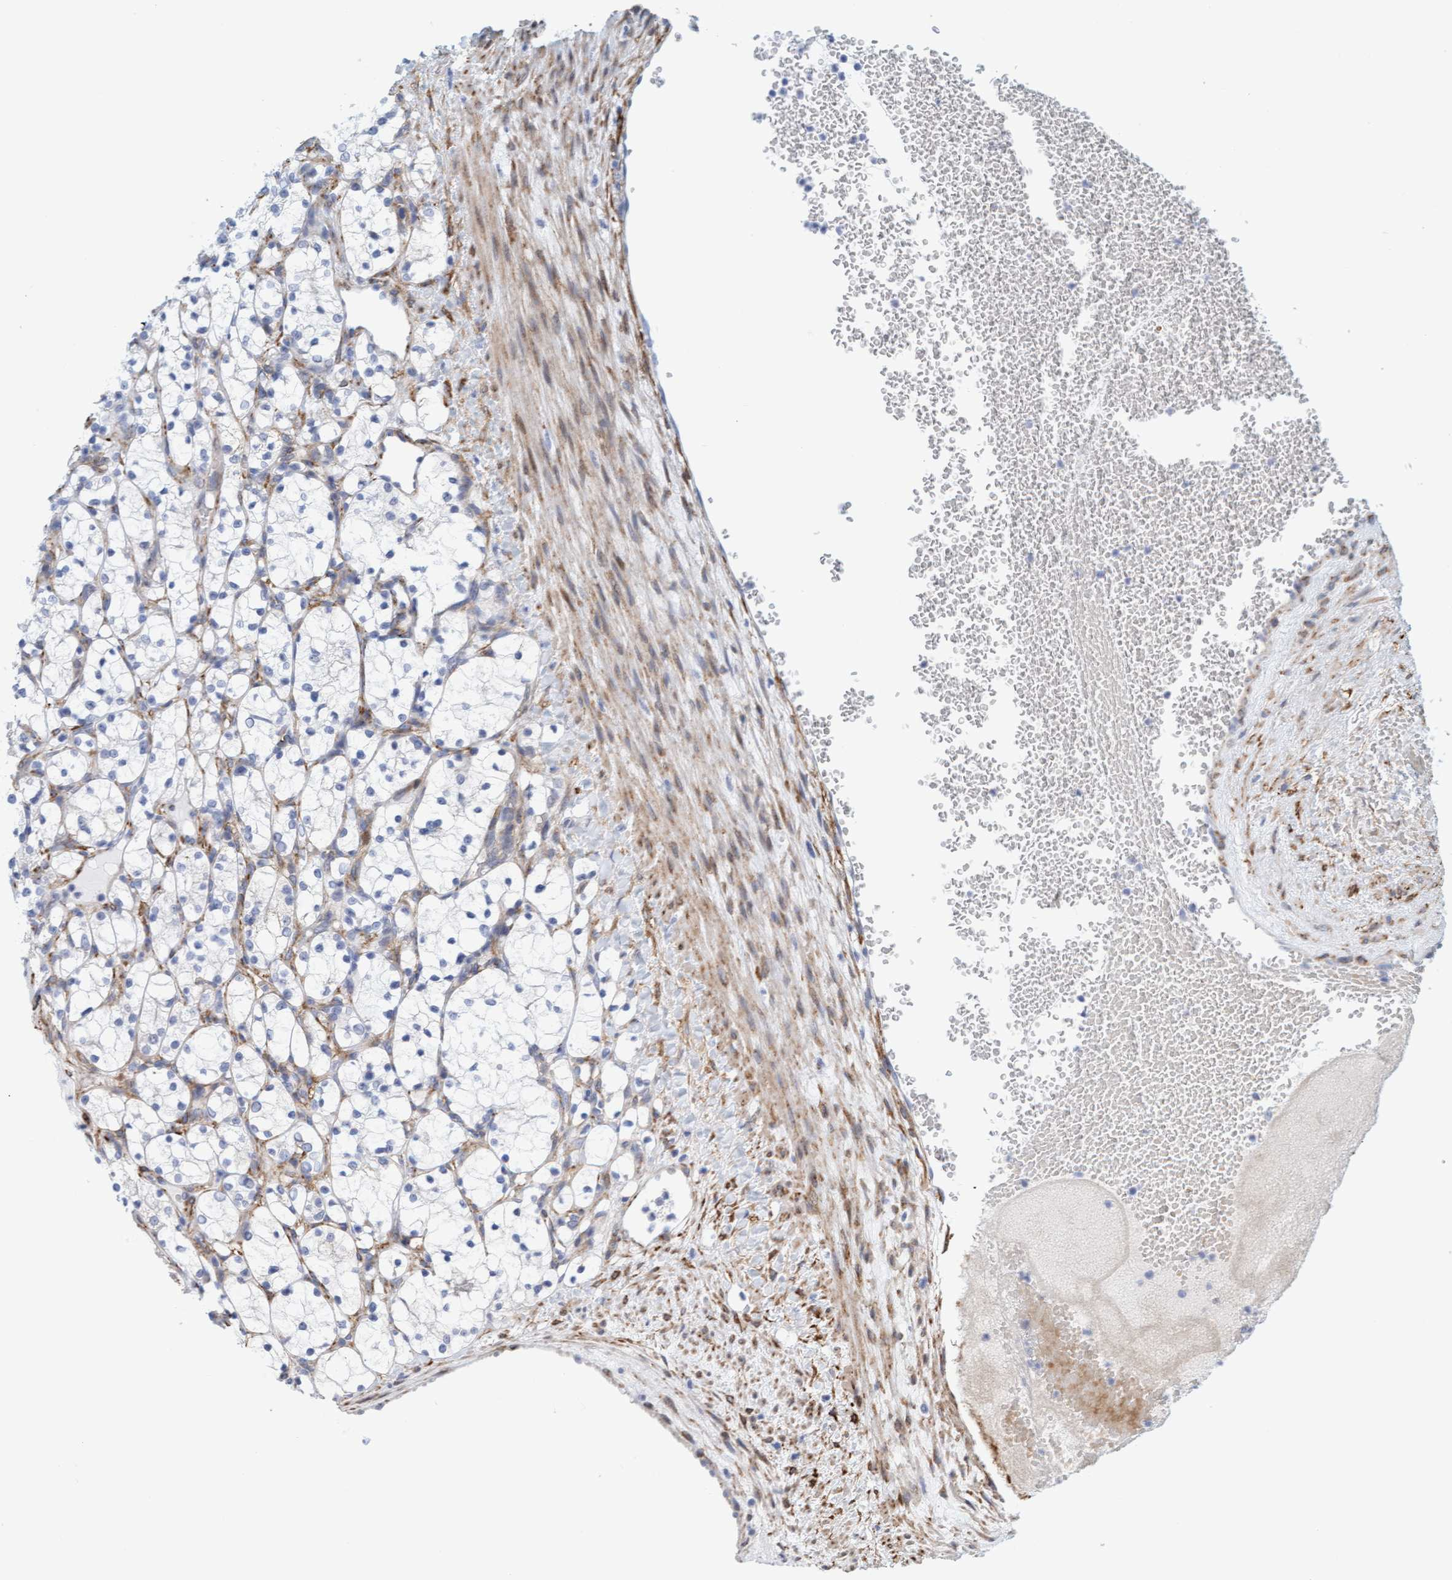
{"staining": {"intensity": "negative", "quantity": "none", "location": "none"}, "tissue": "renal cancer", "cell_type": "Tumor cells", "image_type": "cancer", "snomed": [{"axis": "morphology", "description": "Adenocarcinoma, NOS"}, {"axis": "topography", "description": "Kidney"}], "caption": "A histopathology image of renal adenocarcinoma stained for a protein exhibits no brown staining in tumor cells.", "gene": "MAP1B", "patient": {"sex": "female", "age": 69}}